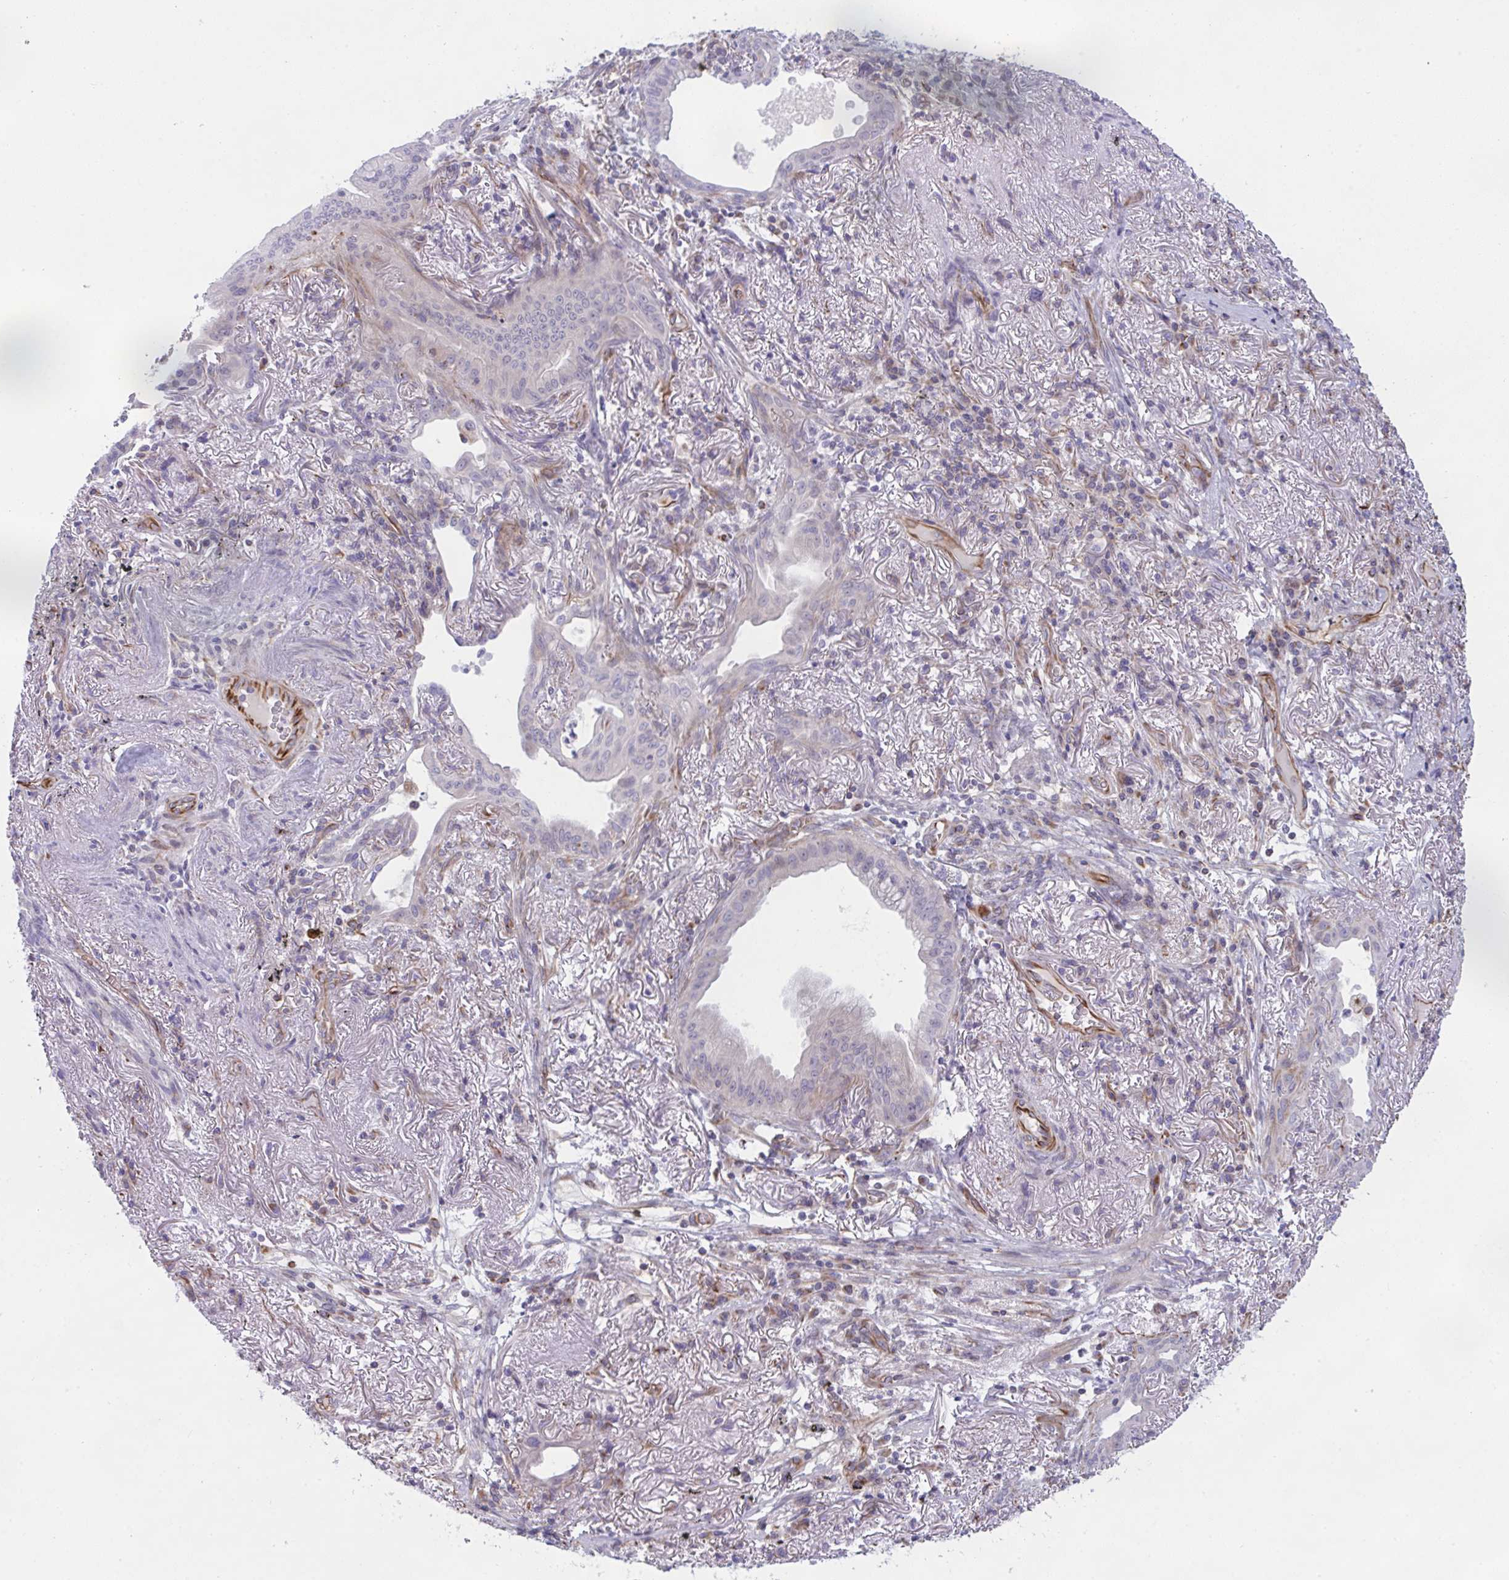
{"staining": {"intensity": "negative", "quantity": "none", "location": "none"}, "tissue": "lung cancer", "cell_type": "Tumor cells", "image_type": "cancer", "snomed": [{"axis": "morphology", "description": "Adenocarcinoma, NOS"}, {"axis": "topography", "description": "Lung"}], "caption": "A photomicrograph of human lung cancer (adenocarcinoma) is negative for staining in tumor cells. (DAB (3,3'-diaminobenzidine) IHC visualized using brightfield microscopy, high magnification).", "gene": "DCBLD1", "patient": {"sex": "male", "age": 77}}